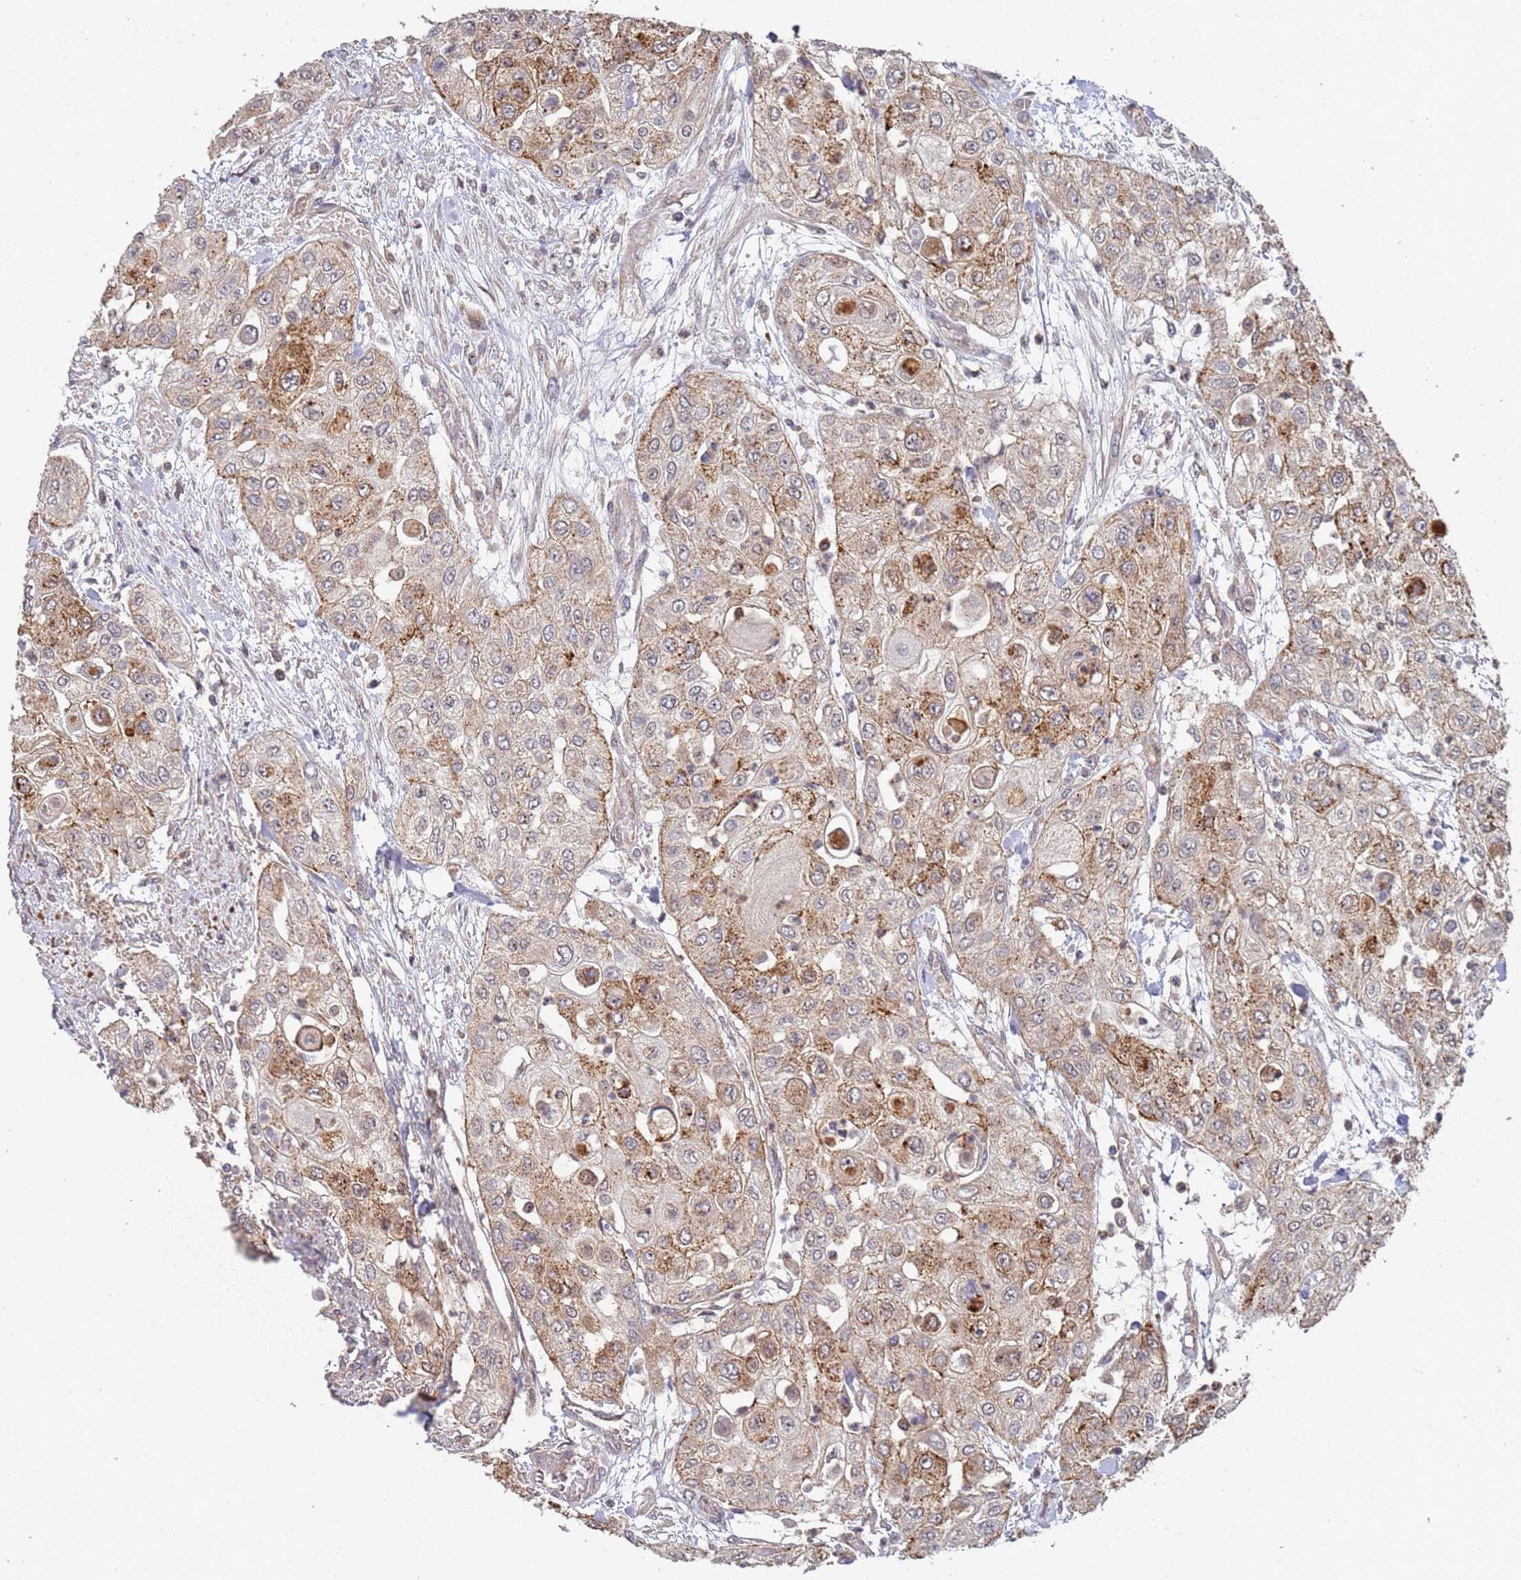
{"staining": {"intensity": "moderate", "quantity": ">75%", "location": "cytoplasmic/membranous"}, "tissue": "urothelial cancer", "cell_type": "Tumor cells", "image_type": "cancer", "snomed": [{"axis": "morphology", "description": "Urothelial carcinoma, High grade"}, {"axis": "topography", "description": "Urinary bladder"}], "caption": "Brown immunohistochemical staining in human urothelial cancer shows moderate cytoplasmic/membranous staining in approximately >75% of tumor cells.", "gene": "ABCB6", "patient": {"sex": "female", "age": 79}}